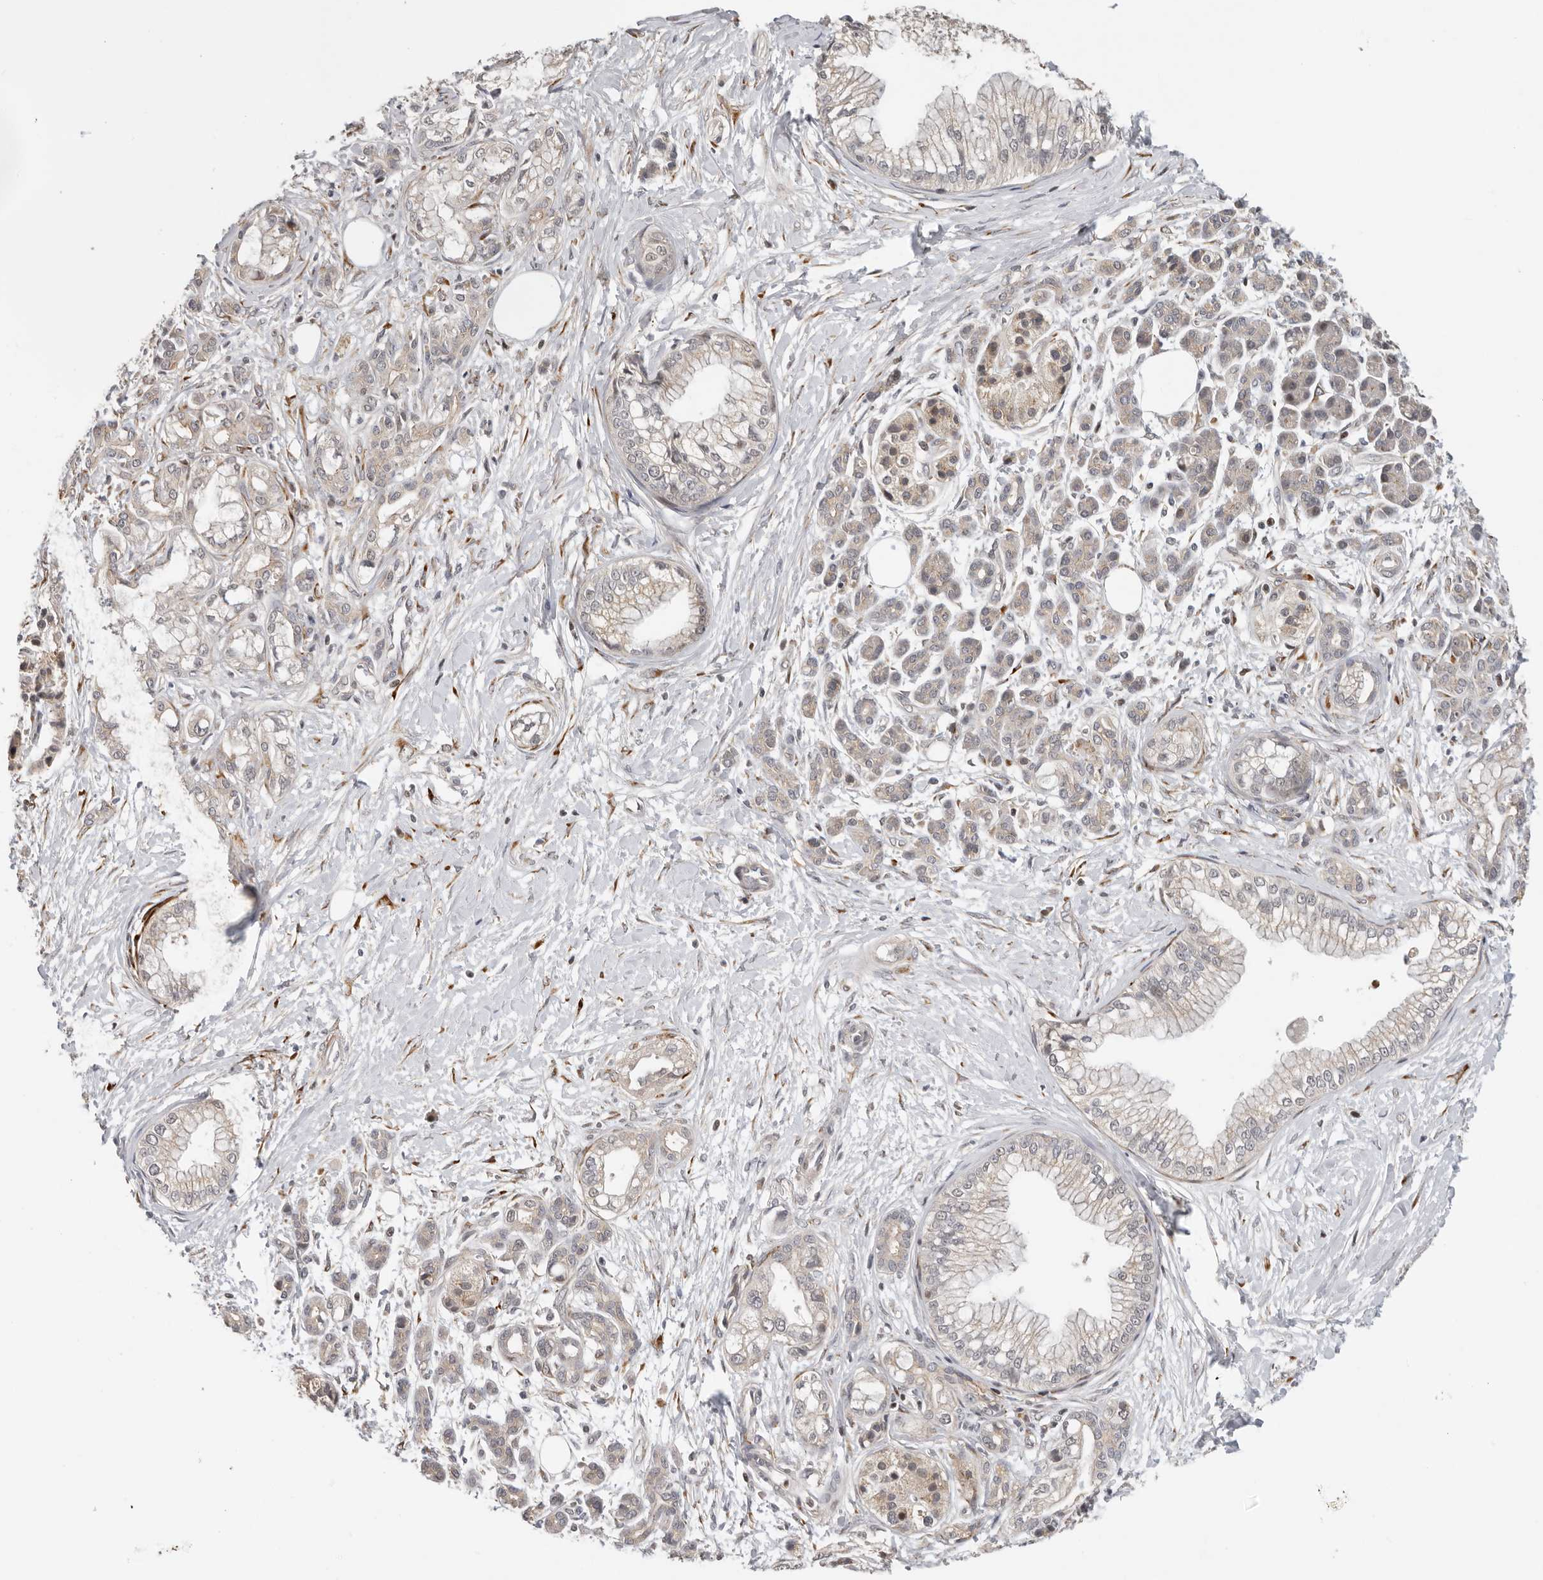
{"staining": {"intensity": "weak", "quantity": "25%-75%", "location": "cytoplasmic/membranous,nuclear"}, "tissue": "pancreatic cancer", "cell_type": "Tumor cells", "image_type": "cancer", "snomed": [{"axis": "morphology", "description": "Adenocarcinoma, NOS"}, {"axis": "topography", "description": "Pancreas"}], "caption": "About 25%-75% of tumor cells in pancreatic adenocarcinoma reveal weak cytoplasmic/membranous and nuclear protein positivity as visualized by brown immunohistochemical staining.", "gene": "HENMT1", "patient": {"sex": "male", "age": 68}}